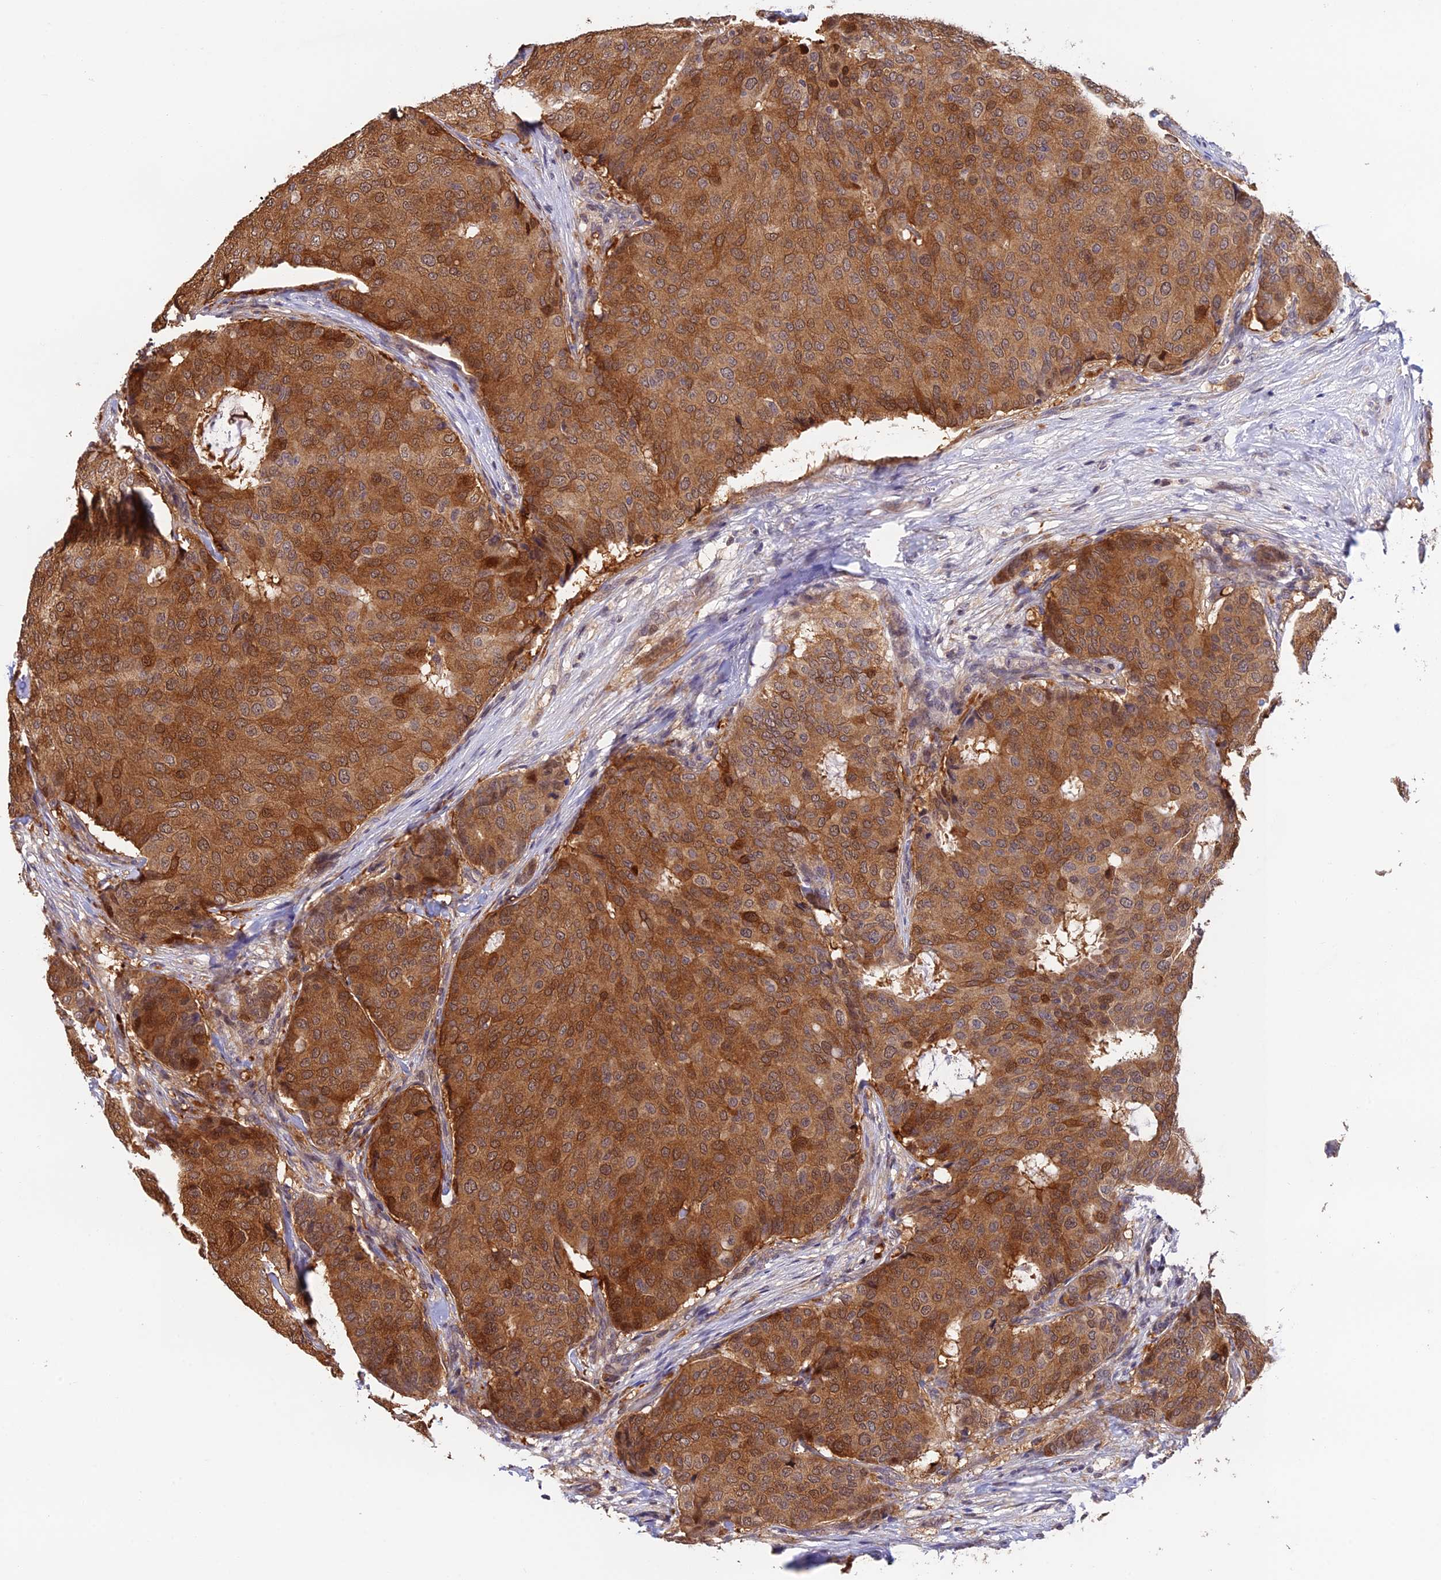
{"staining": {"intensity": "moderate", "quantity": ">75%", "location": "cytoplasmic/membranous"}, "tissue": "breast cancer", "cell_type": "Tumor cells", "image_type": "cancer", "snomed": [{"axis": "morphology", "description": "Duct carcinoma"}, {"axis": "topography", "description": "Breast"}], "caption": "Brown immunohistochemical staining in breast cancer shows moderate cytoplasmic/membranous positivity in about >75% of tumor cells.", "gene": "CWH43", "patient": {"sex": "female", "age": 75}}